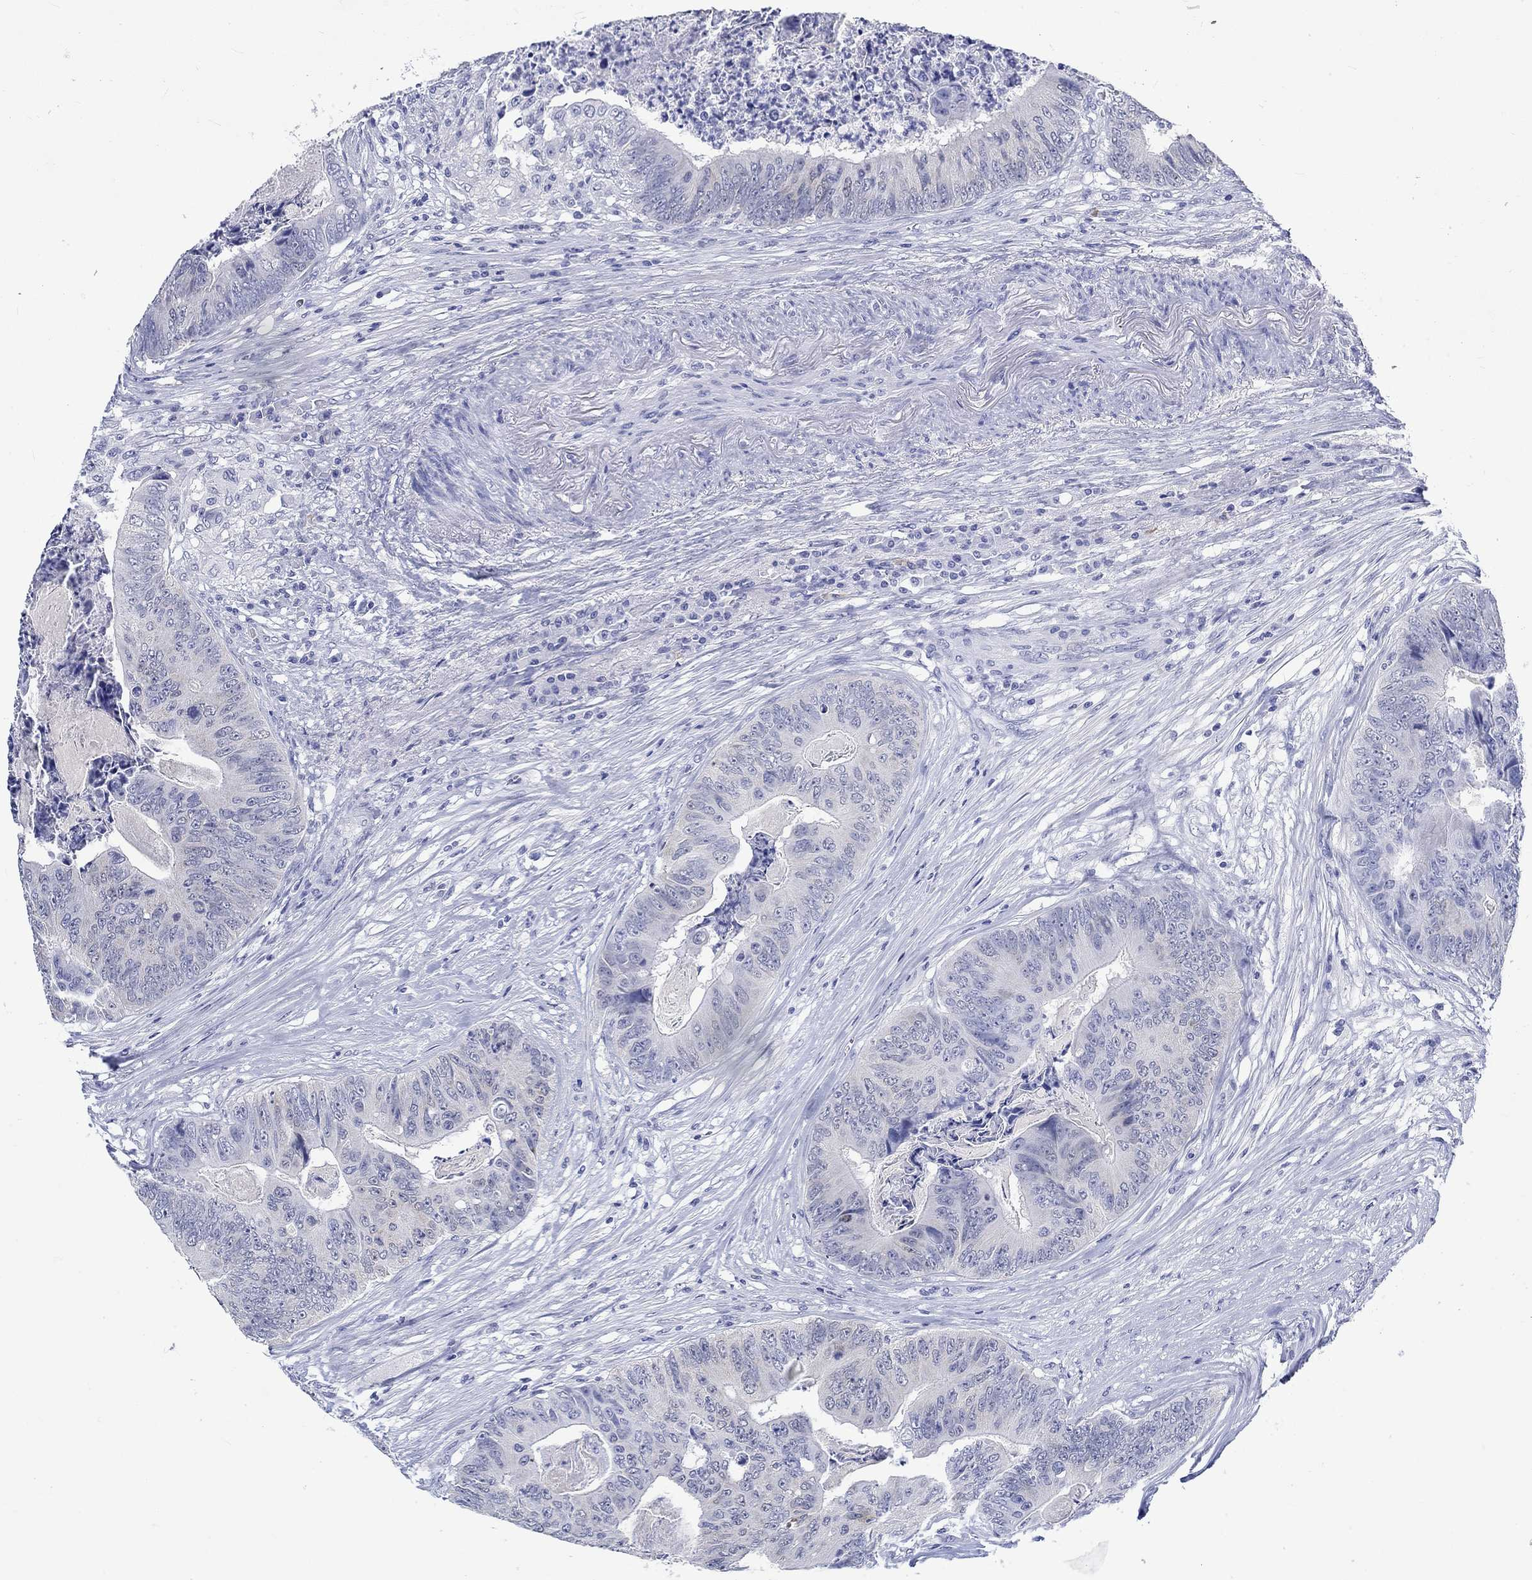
{"staining": {"intensity": "negative", "quantity": "none", "location": "none"}, "tissue": "colorectal cancer", "cell_type": "Tumor cells", "image_type": "cancer", "snomed": [{"axis": "morphology", "description": "Adenocarcinoma, NOS"}, {"axis": "topography", "description": "Colon"}], "caption": "The micrograph reveals no staining of tumor cells in colorectal adenocarcinoma.", "gene": "MSI1", "patient": {"sex": "male", "age": 84}}